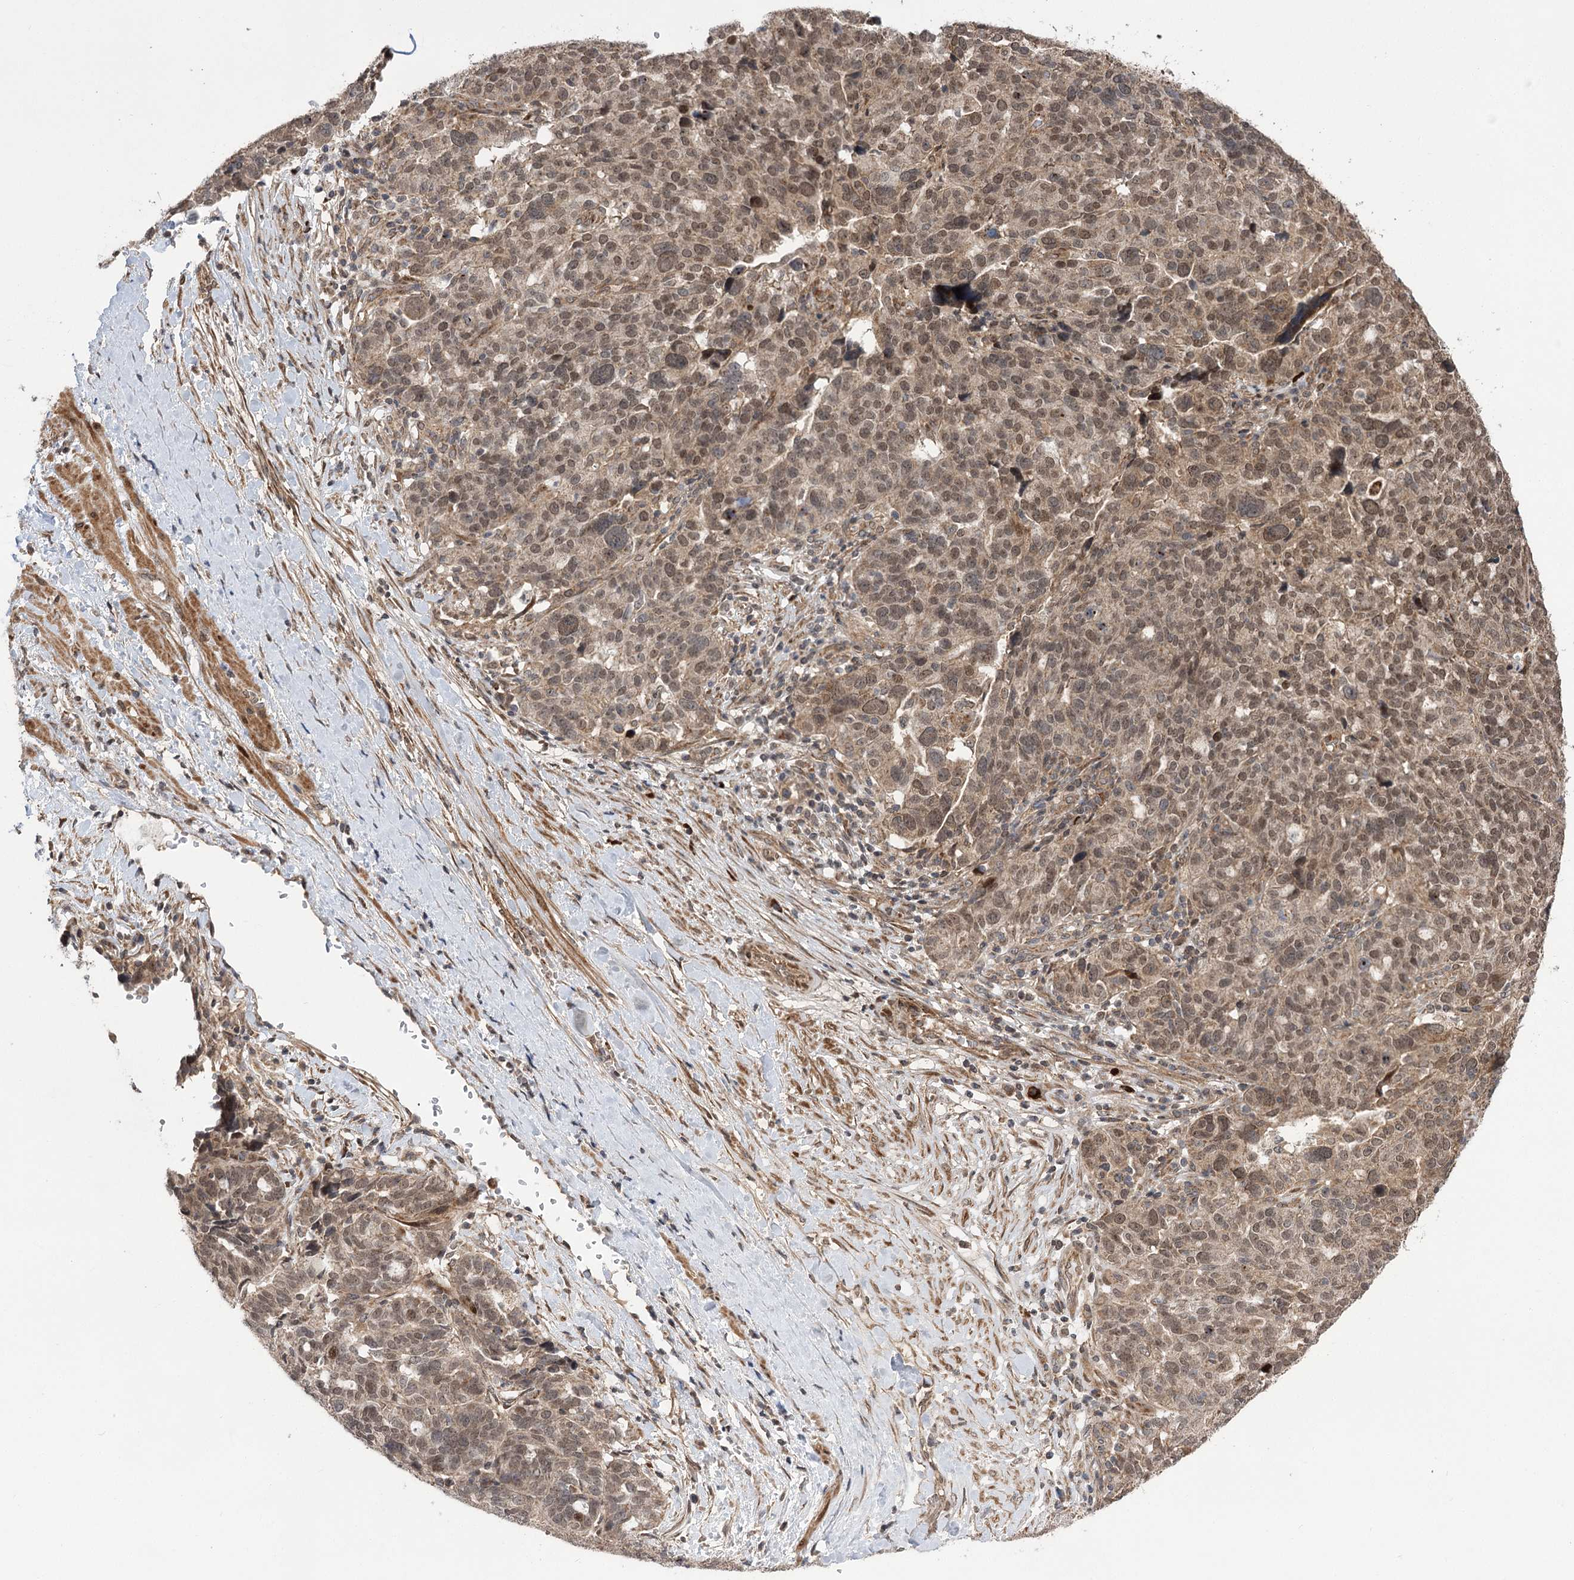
{"staining": {"intensity": "moderate", "quantity": ">75%", "location": "nuclear"}, "tissue": "ovarian cancer", "cell_type": "Tumor cells", "image_type": "cancer", "snomed": [{"axis": "morphology", "description": "Cystadenocarcinoma, serous, NOS"}, {"axis": "topography", "description": "Ovary"}], "caption": "IHC of human serous cystadenocarcinoma (ovarian) shows medium levels of moderate nuclear expression in approximately >75% of tumor cells.", "gene": "TENM2", "patient": {"sex": "female", "age": 59}}